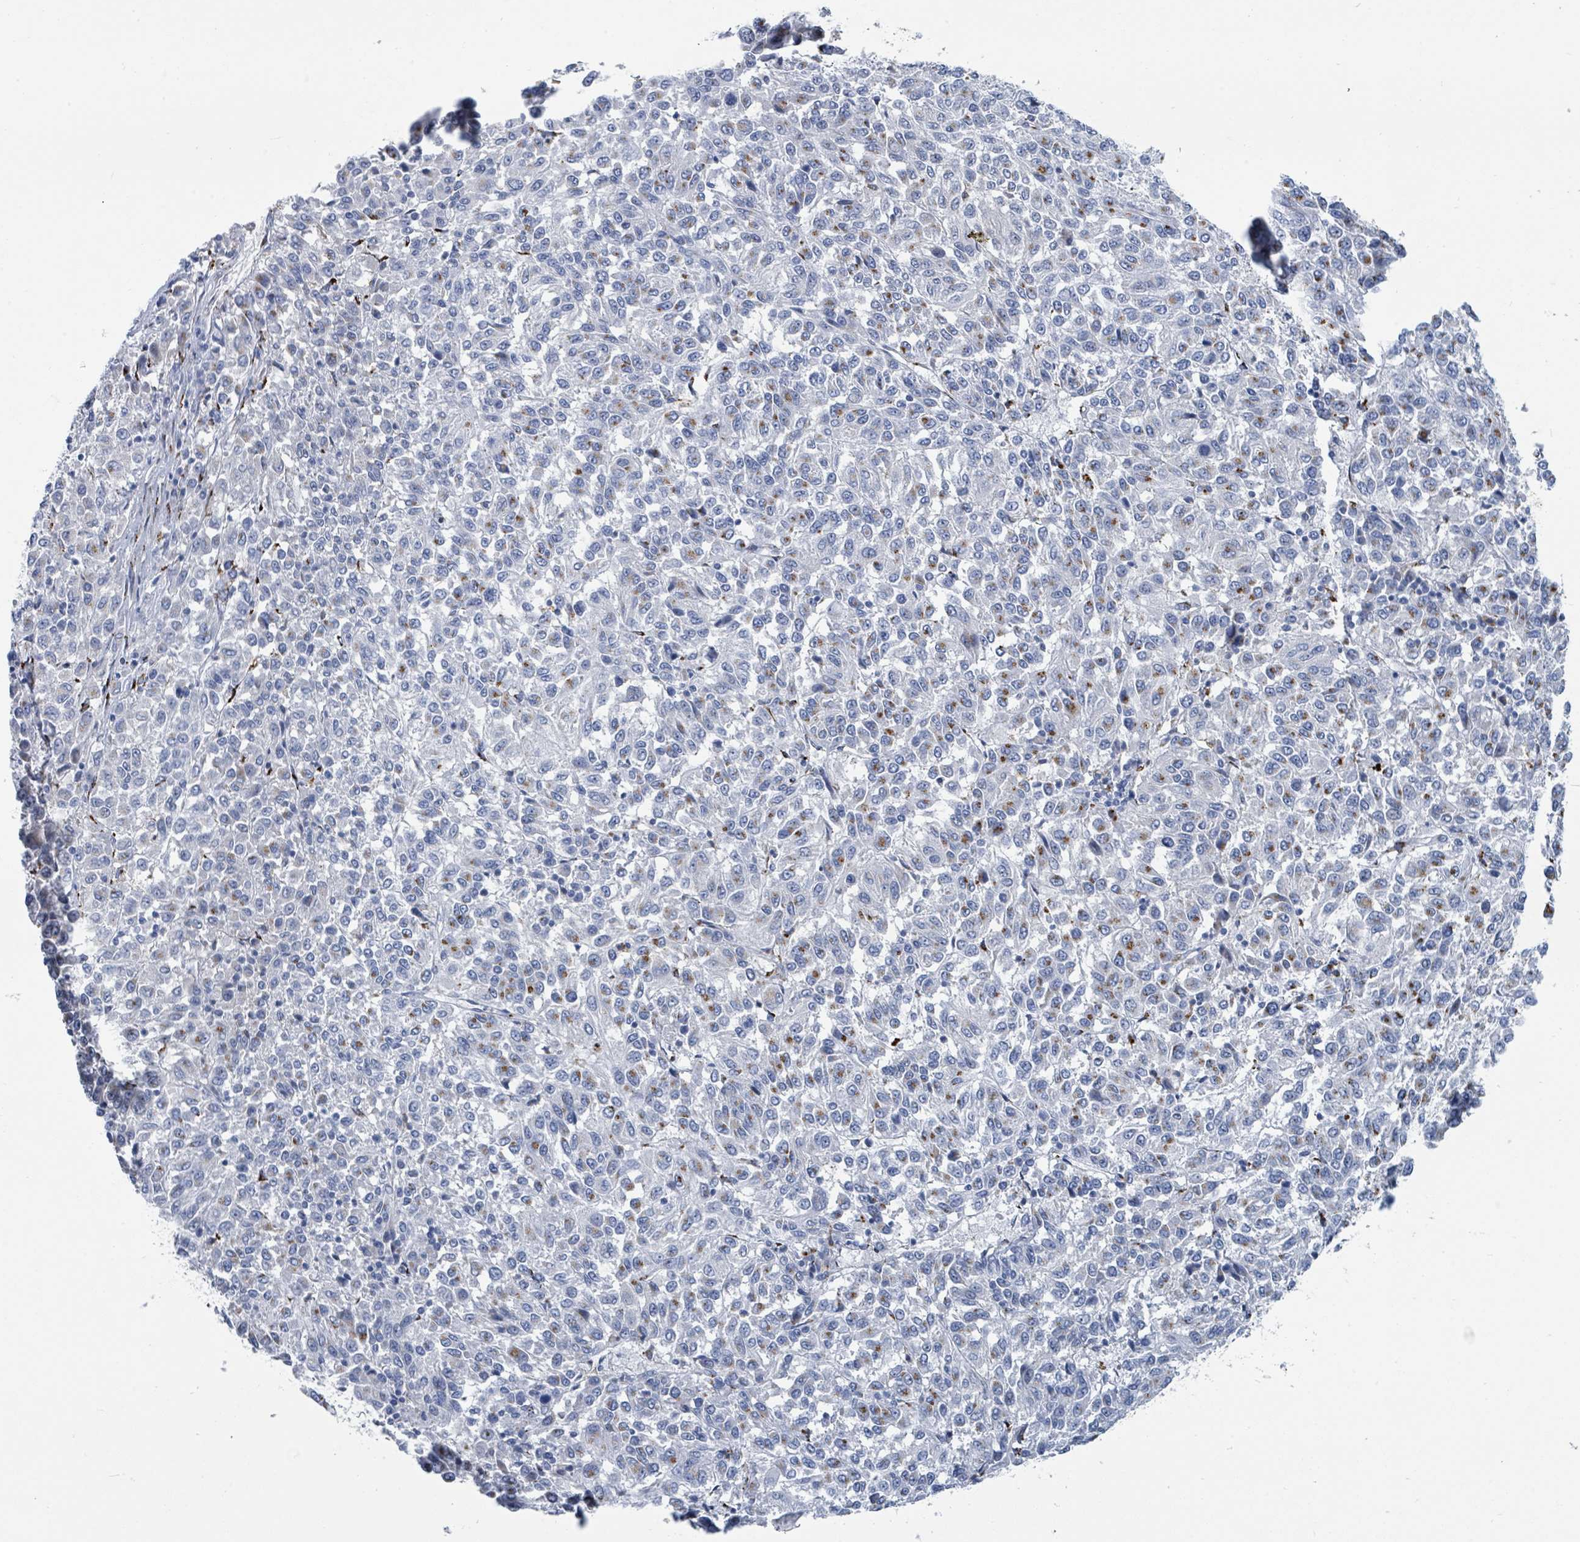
{"staining": {"intensity": "moderate", "quantity": "25%-75%", "location": "cytoplasmic/membranous"}, "tissue": "melanoma", "cell_type": "Tumor cells", "image_type": "cancer", "snomed": [{"axis": "morphology", "description": "Malignant melanoma, Metastatic site"}, {"axis": "topography", "description": "Lung"}], "caption": "Immunohistochemical staining of malignant melanoma (metastatic site) demonstrates moderate cytoplasmic/membranous protein positivity in about 25%-75% of tumor cells. (DAB IHC with brightfield microscopy, high magnification).", "gene": "DCAF5", "patient": {"sex": "male", "age": 64}}